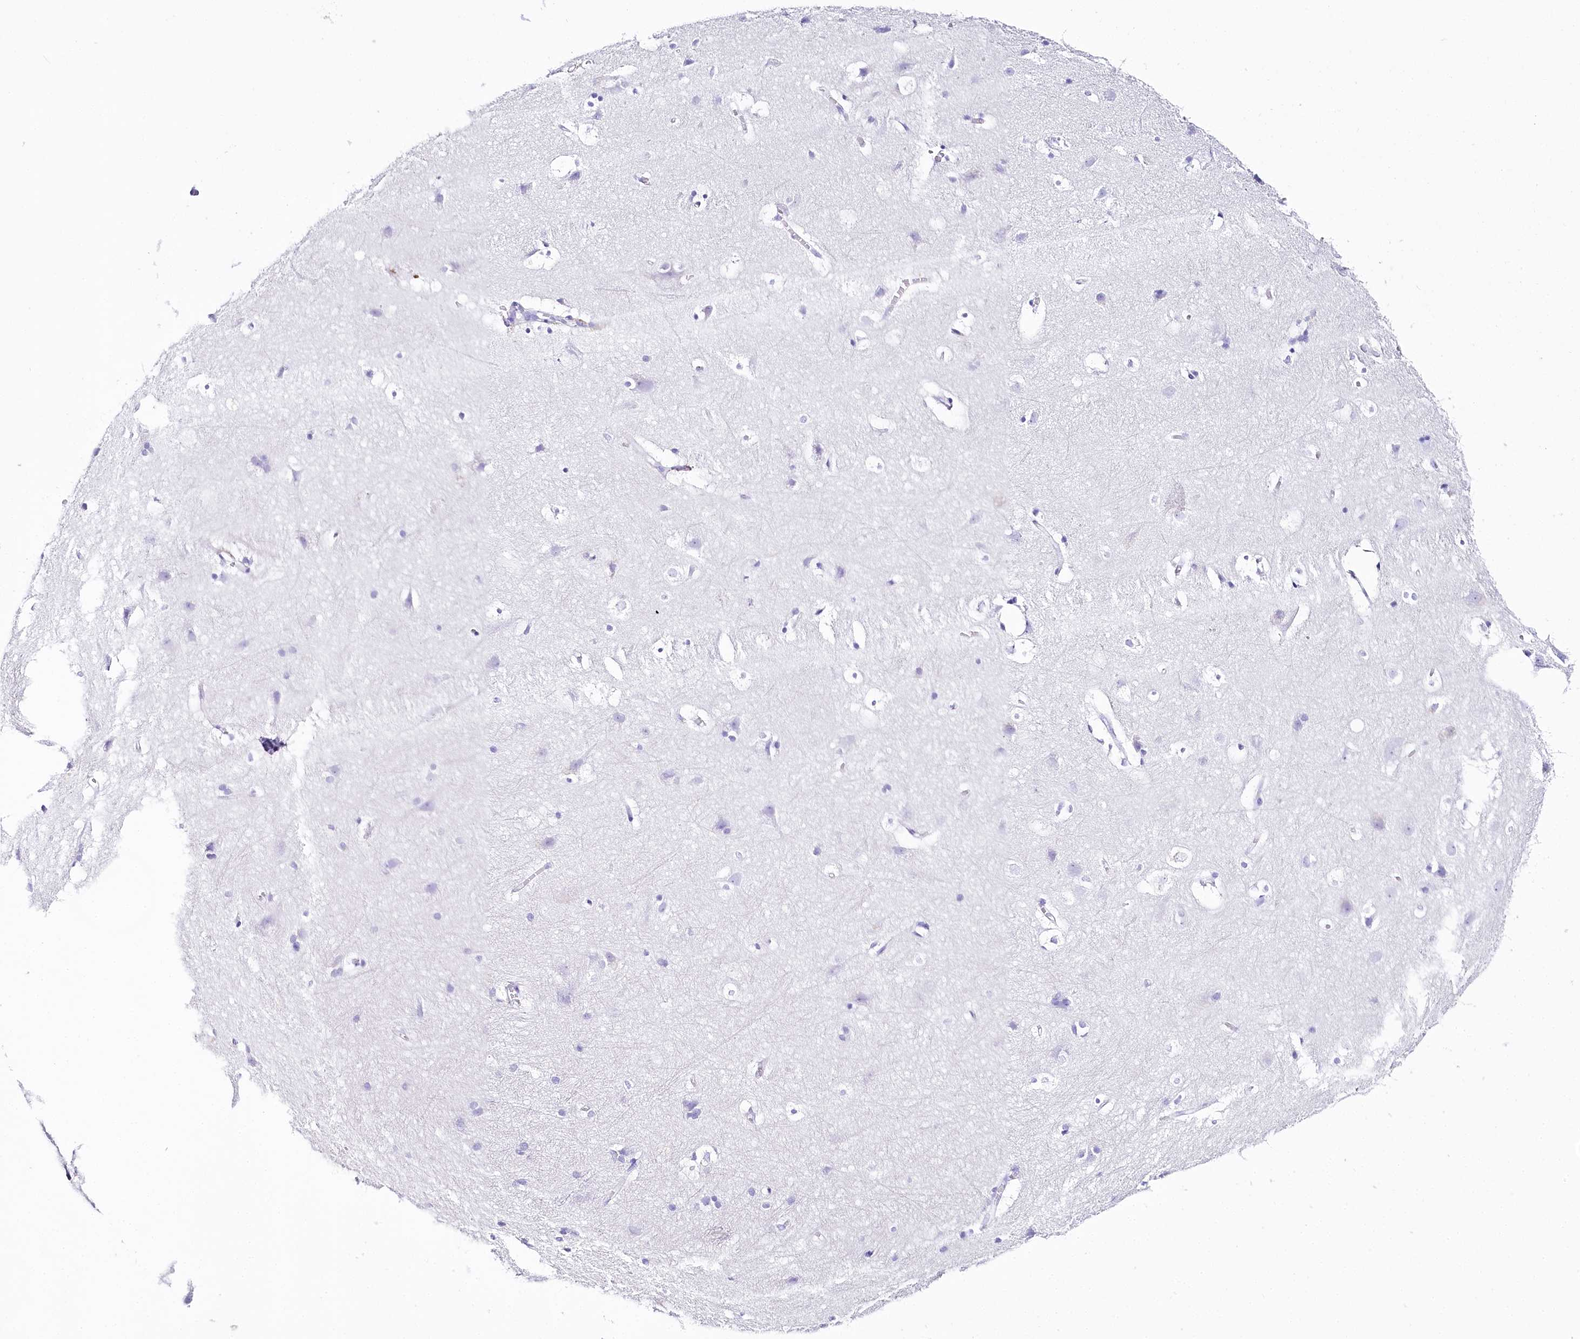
{"staining": {"intensity": "negative", "quantity": "none", "location": "none"}, "tissue": "cerebral cortex", "cell_type": "Endothelial cells", "image_type": "normal", "snomed": [{"axis": "morphology", "description": "Normal tissue, NOS"}, {"axis": "topography", "description": "Cerebral cortex"}], "caption": "This is an immunohistochemistry micrograph of benign cerebral cortex. There is no positivity in endothelial cells.", "gene": "CSN3", "patient": {"sex": "male", "age": 54}}